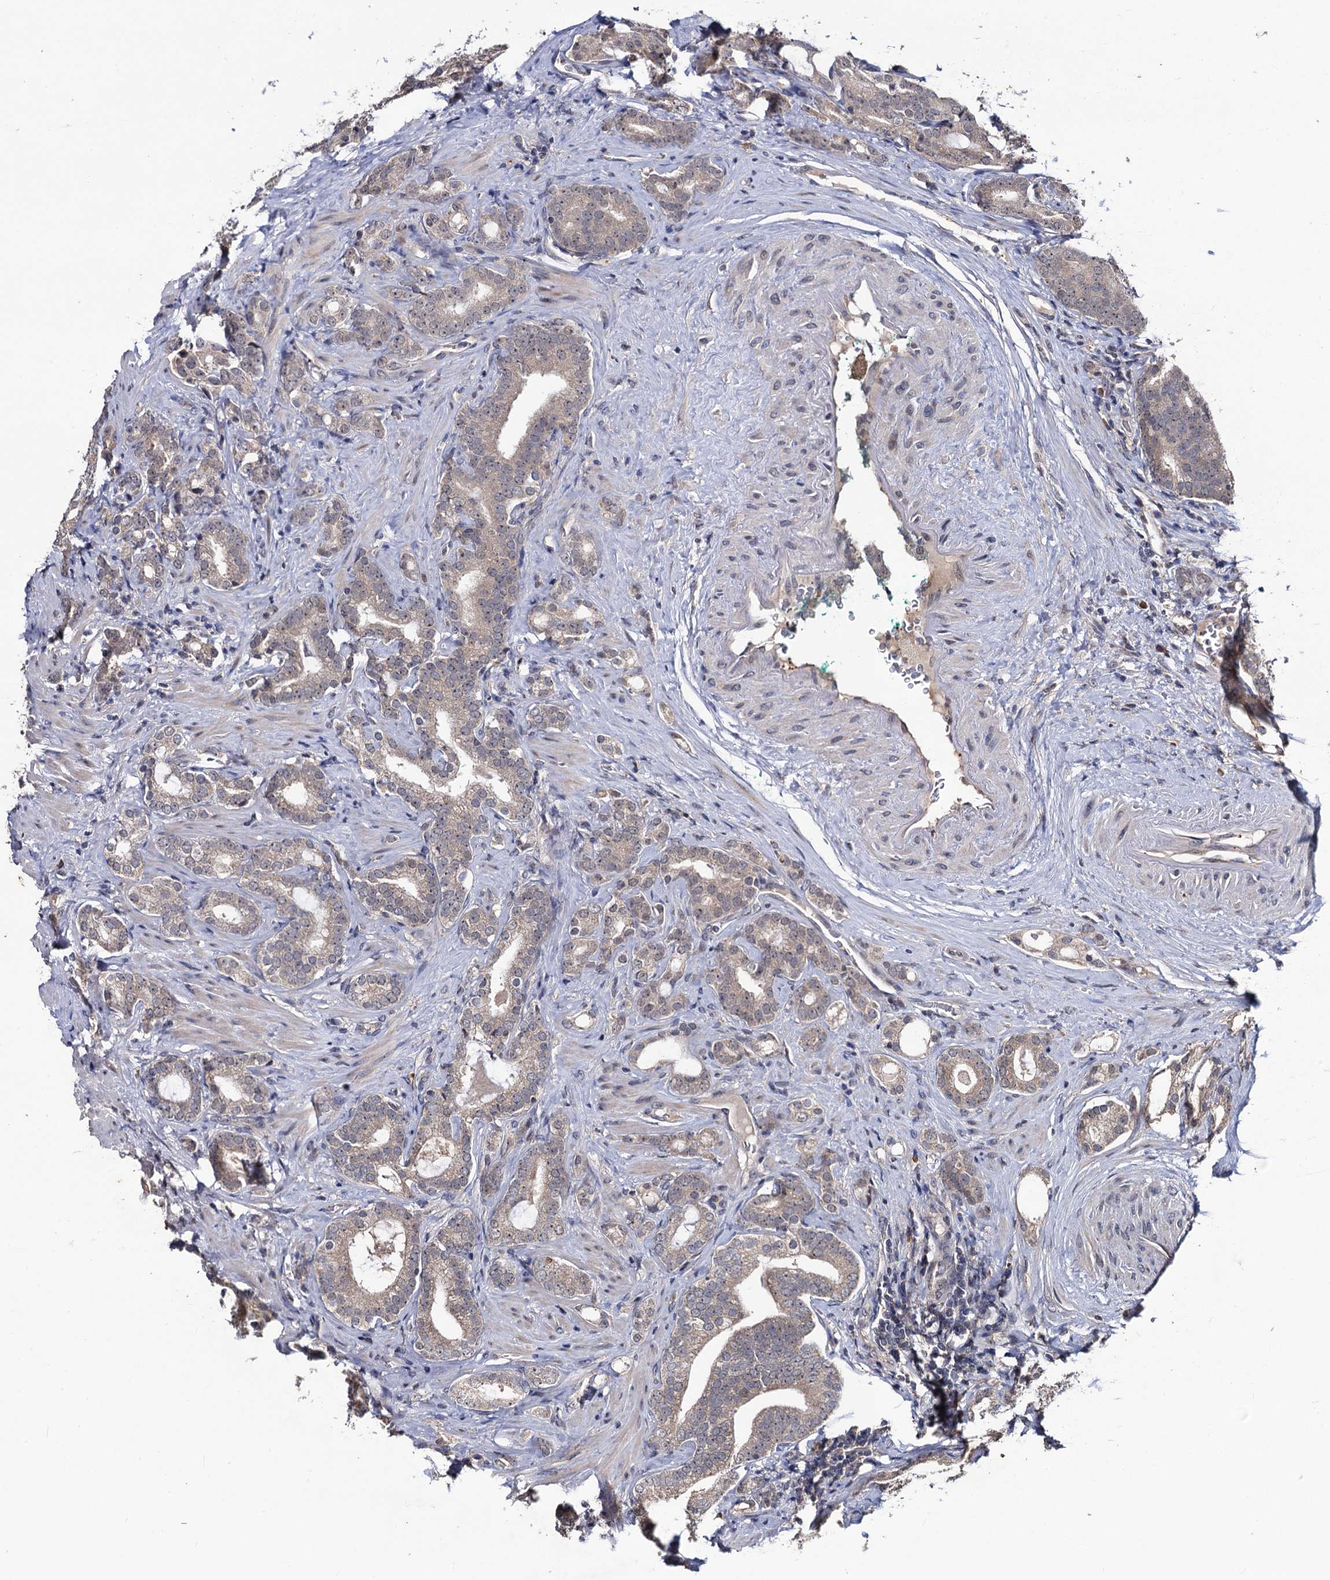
{"staining": {"intensity": "weak", "quantity": "<25%", "location": "nuclear"}, "tissue": "prostate cancer", "cell_type": "Tumor cells", "image_type": "cancer", "snomed": [{"axis": "morphology", "description": "Adenocarcinoma, High grade"}, {"axis": "topography", "description": "Prostate"}], "caption": "An immunohistochemistry micrograph of prostate cancer (adenocarcinoma (high-grade)) is shown. There is no staining in tumor cells of prostate cancer (adenocarcinoma (high-grade)). Brightfield microscopy of immunohistochemistry stained with DAB (brown) and hematoxylin (blue), captured at high magnification.", "gene": "LRRC63", "patient": {"sex": "male", "age": 63}}